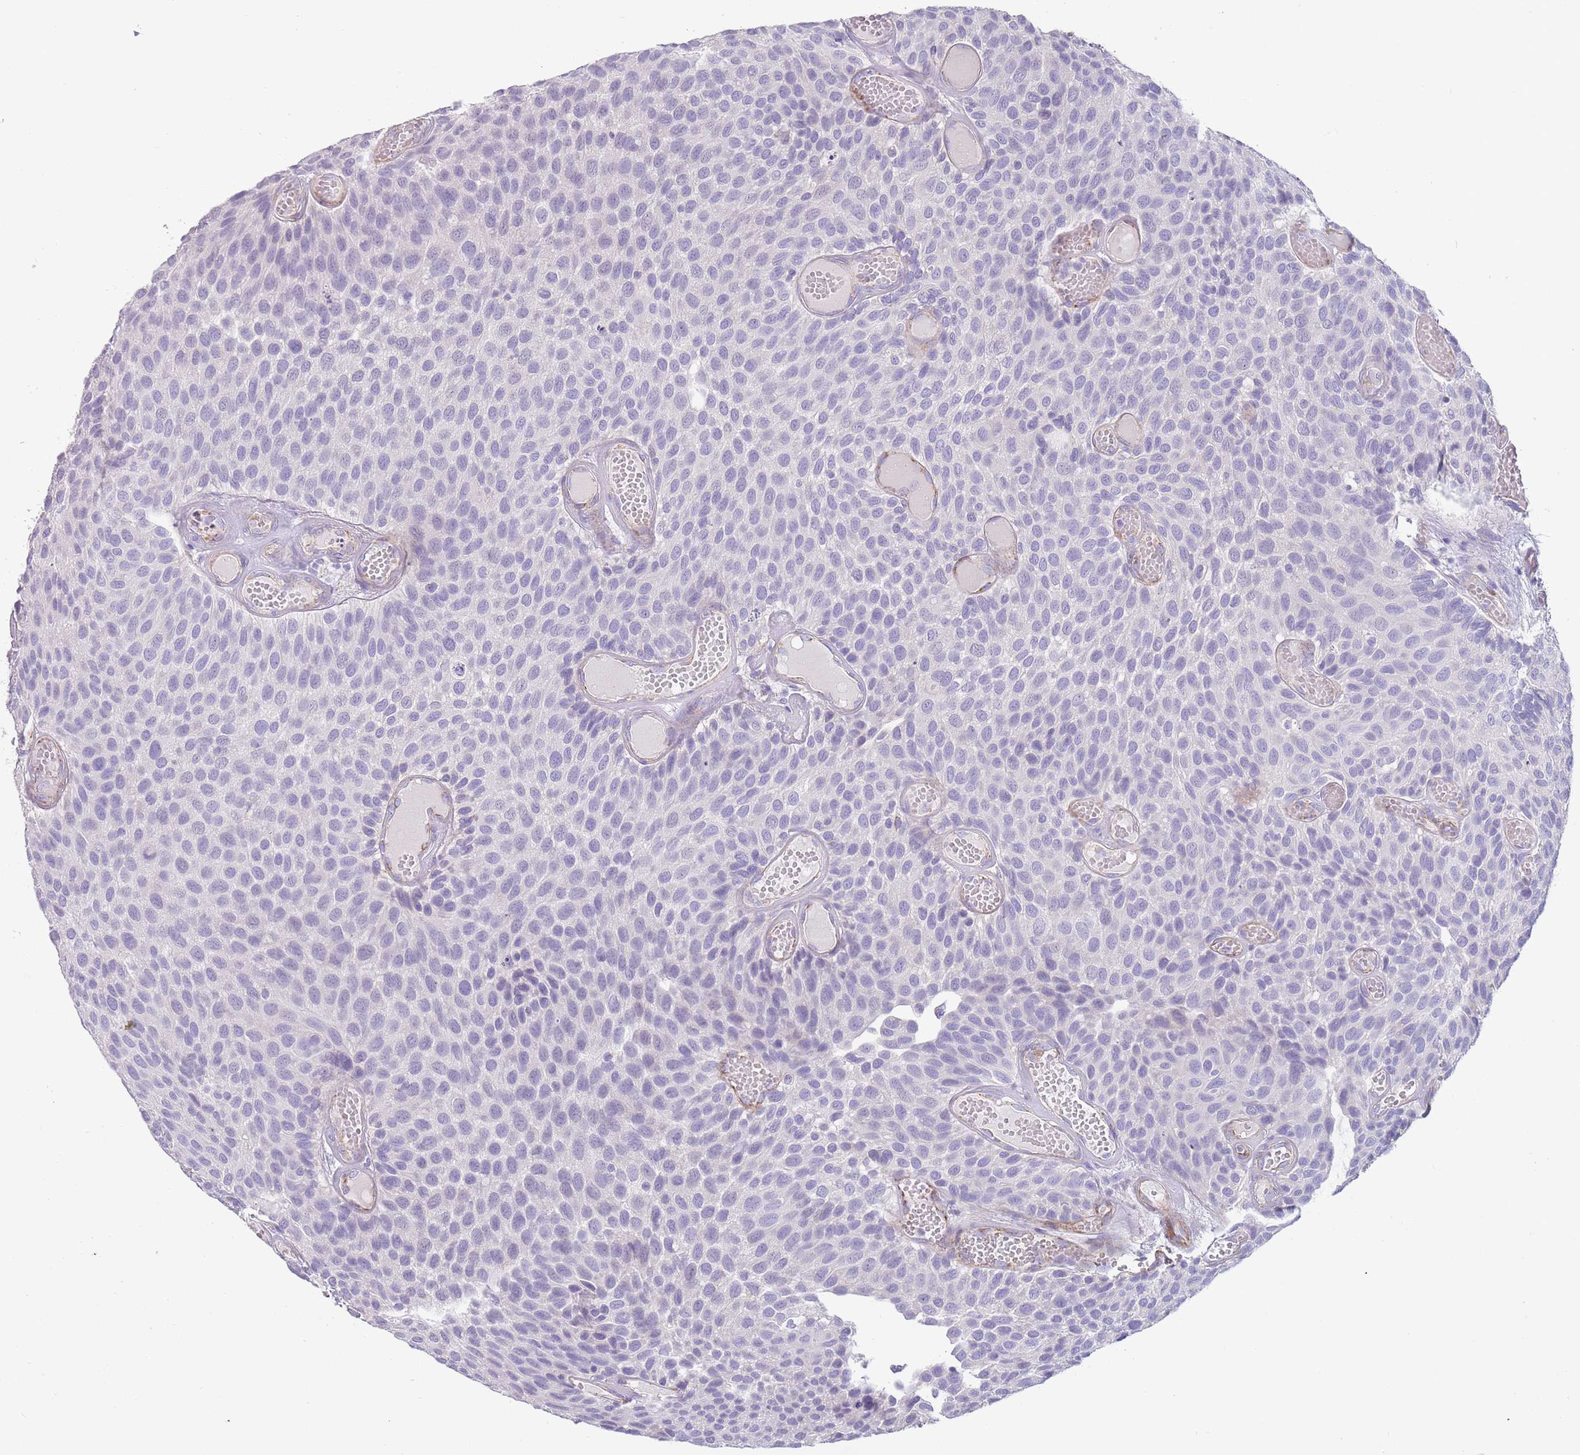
{"staining": {"intensity": "negative", "quantity": "none", "location": "none"}, "tissue": "urothelial cancer", "cell_type": "Tumor cells", "image_type": "cancer", "snomed": [{"axis": "morphology", "description": "Urothelial carcinoma, Low grade"}, {"axis": "topography", "description": "Urinary bladder"}], "caption": "Tumor cells are negative for protein expression in human low-grade urothelial carcinoma. (Brightfield microscopy of DAB (3,3'-diaminobenzidine) immunohistochemistry (IHC) at high magnification).", "gene": "RNF222", "patient": {"sex": "male", "age": 89}}